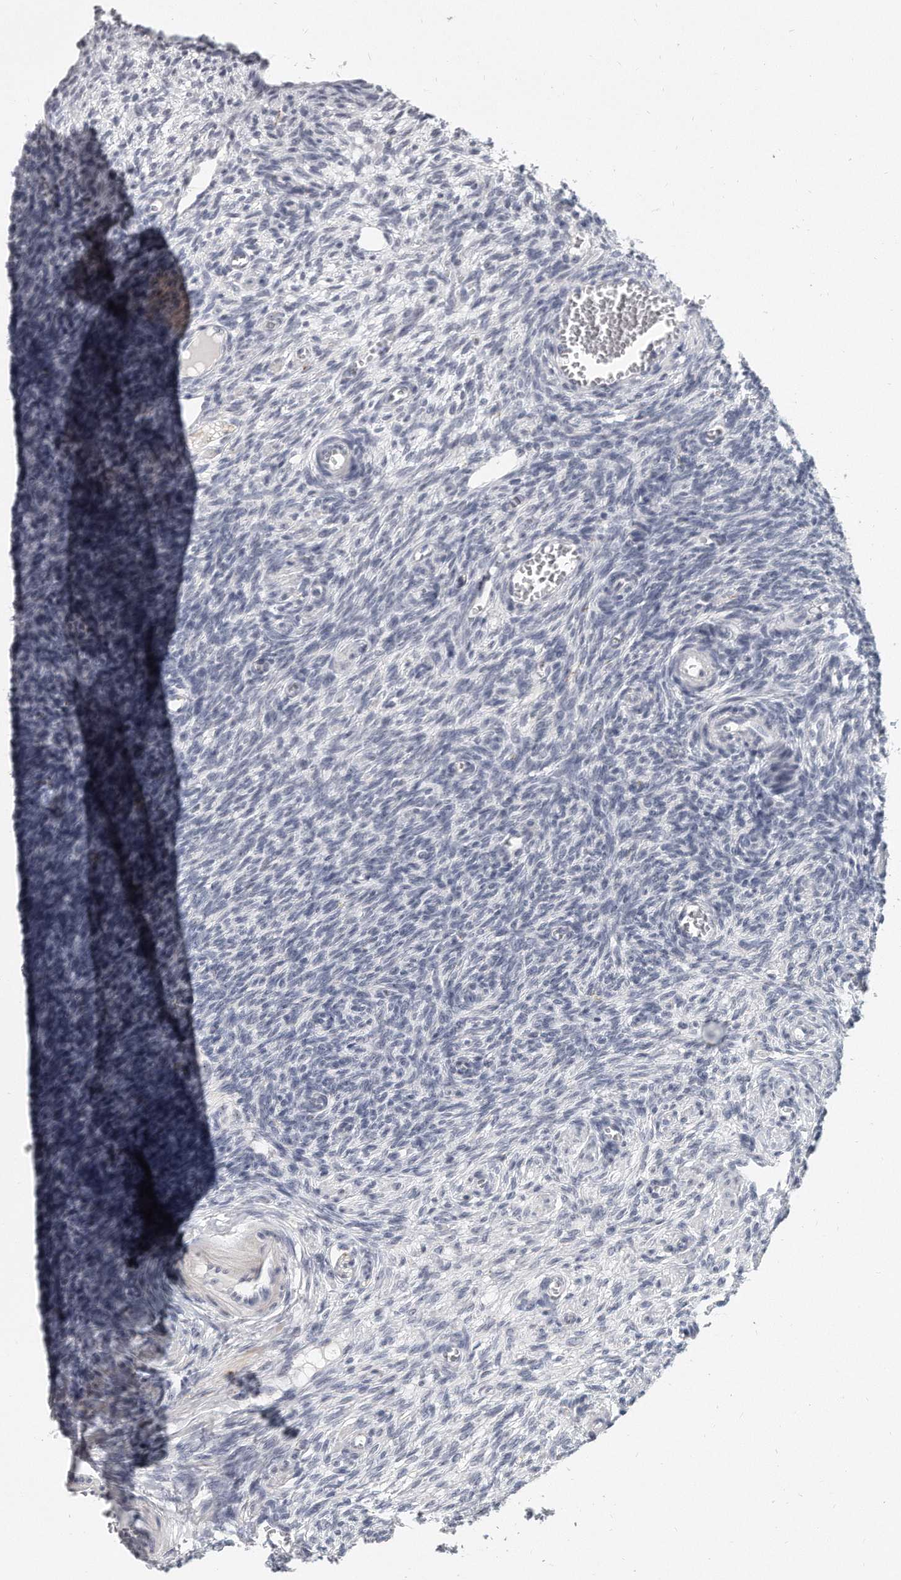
{"staining": {"intensity": "negative", "quantity": "none", "location": "none"}, "tissue": "ovary", "cell_type": "Ovarian stroma cells", "image_type": "normal", "snomed": [{"axis": "morphology", "description": "Normal tissue, NOS"}, {"axis": "topography", "description": "Ovary"}], "caption": "Benign ovary was stained to show a protein in brown. There is no significant positivity in ovarian stroma cells. Nuclei are stained in blue.", "gene": "TFCP2L1", "patient": {"sex": "female", "age": 27}}